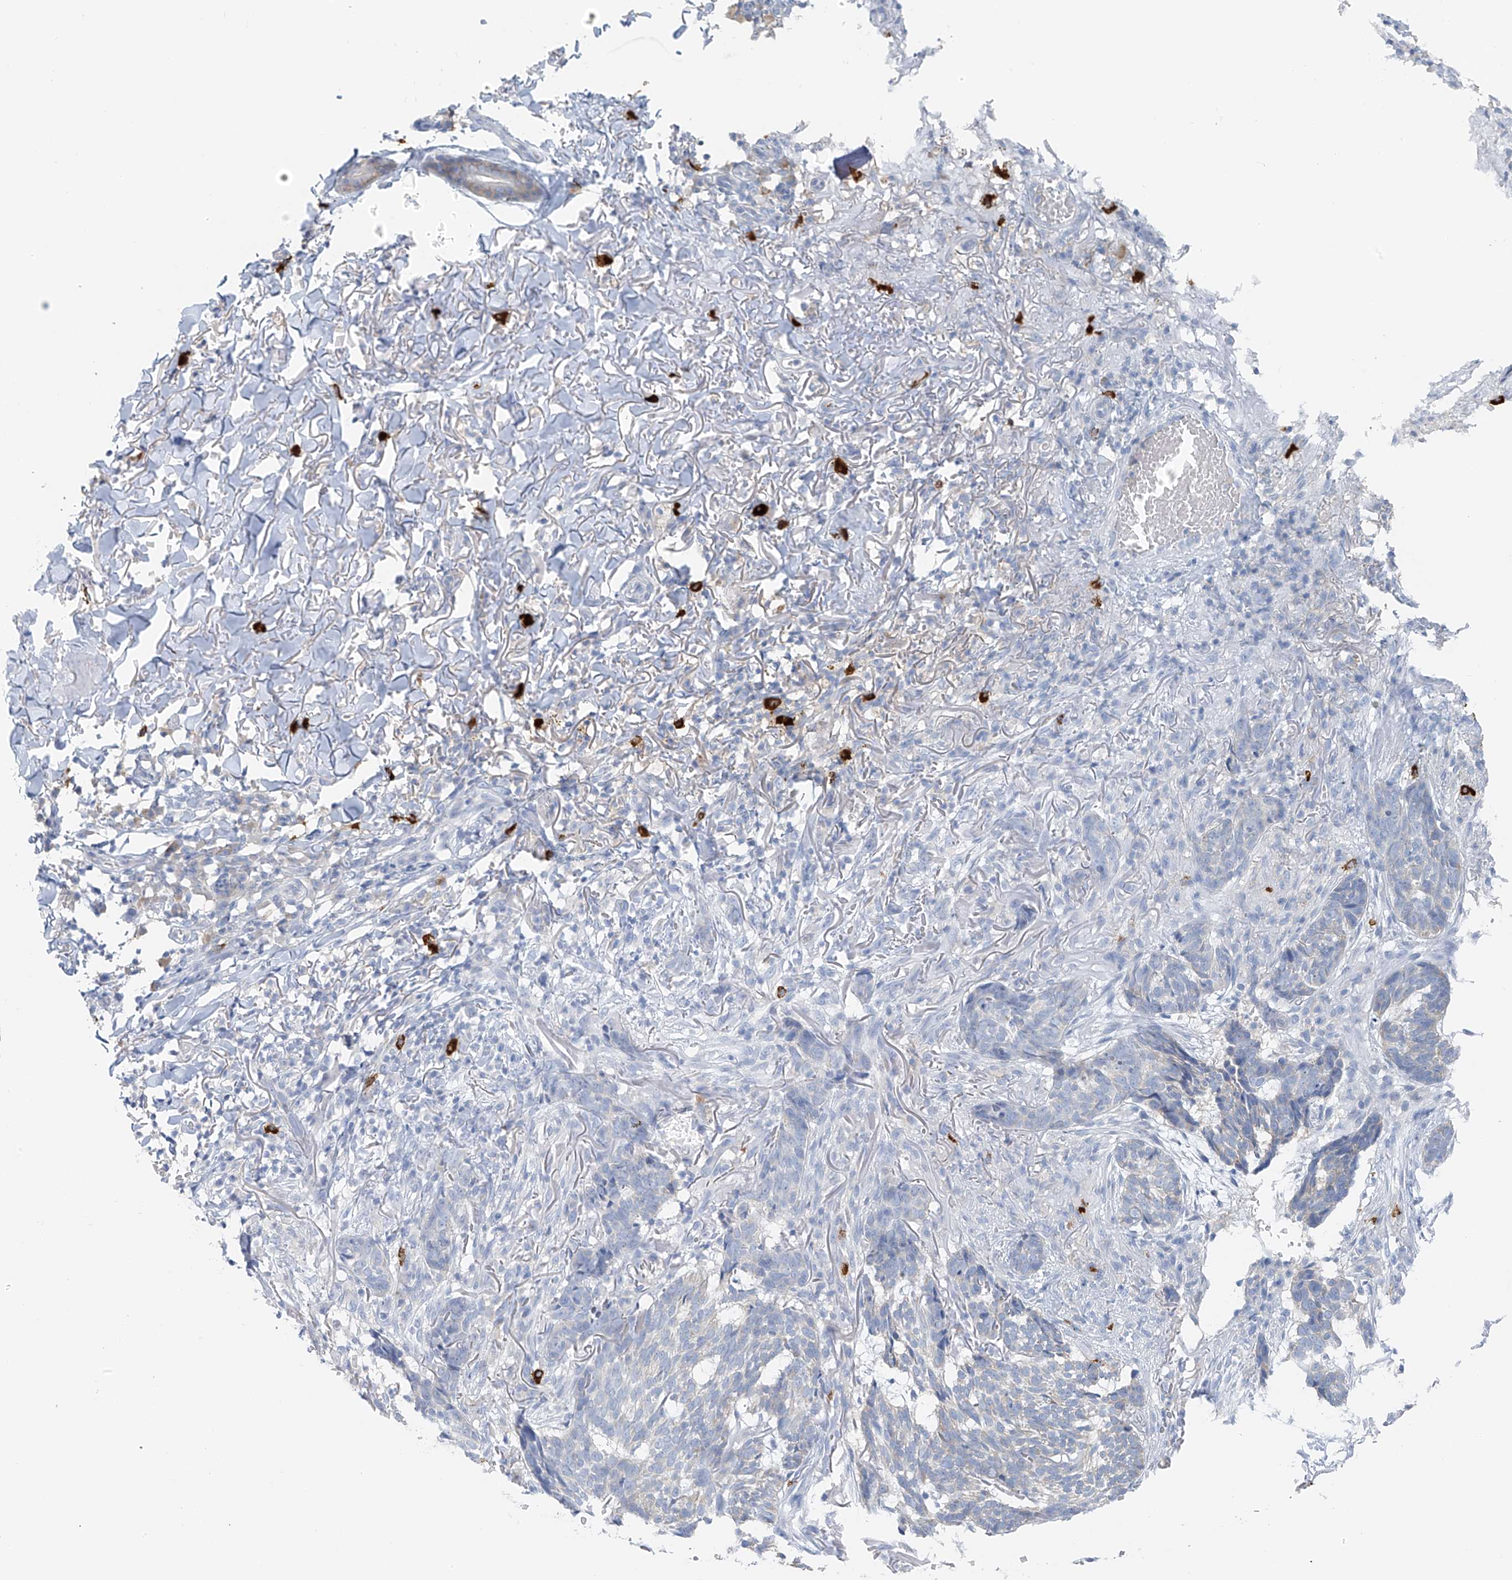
{"staining": {"intensity": "negative", "quantity": "none", "location": "none"}, "tissue": "skin cancer", "cell_type": "Tumor cells", "image_type": "cancer", "snomed": [{"axis": "morphology", "description": "Basal cell carcinoma"}, {"axis": "topography", "description": "Skin"}], "caption": "Immunohistochemical staining of skin cancer (basal cell carcinoma) shows no significant staining in tumor cells.", "gene": "POMGNT2", "patient": {"sex": "male", "age": 85}}